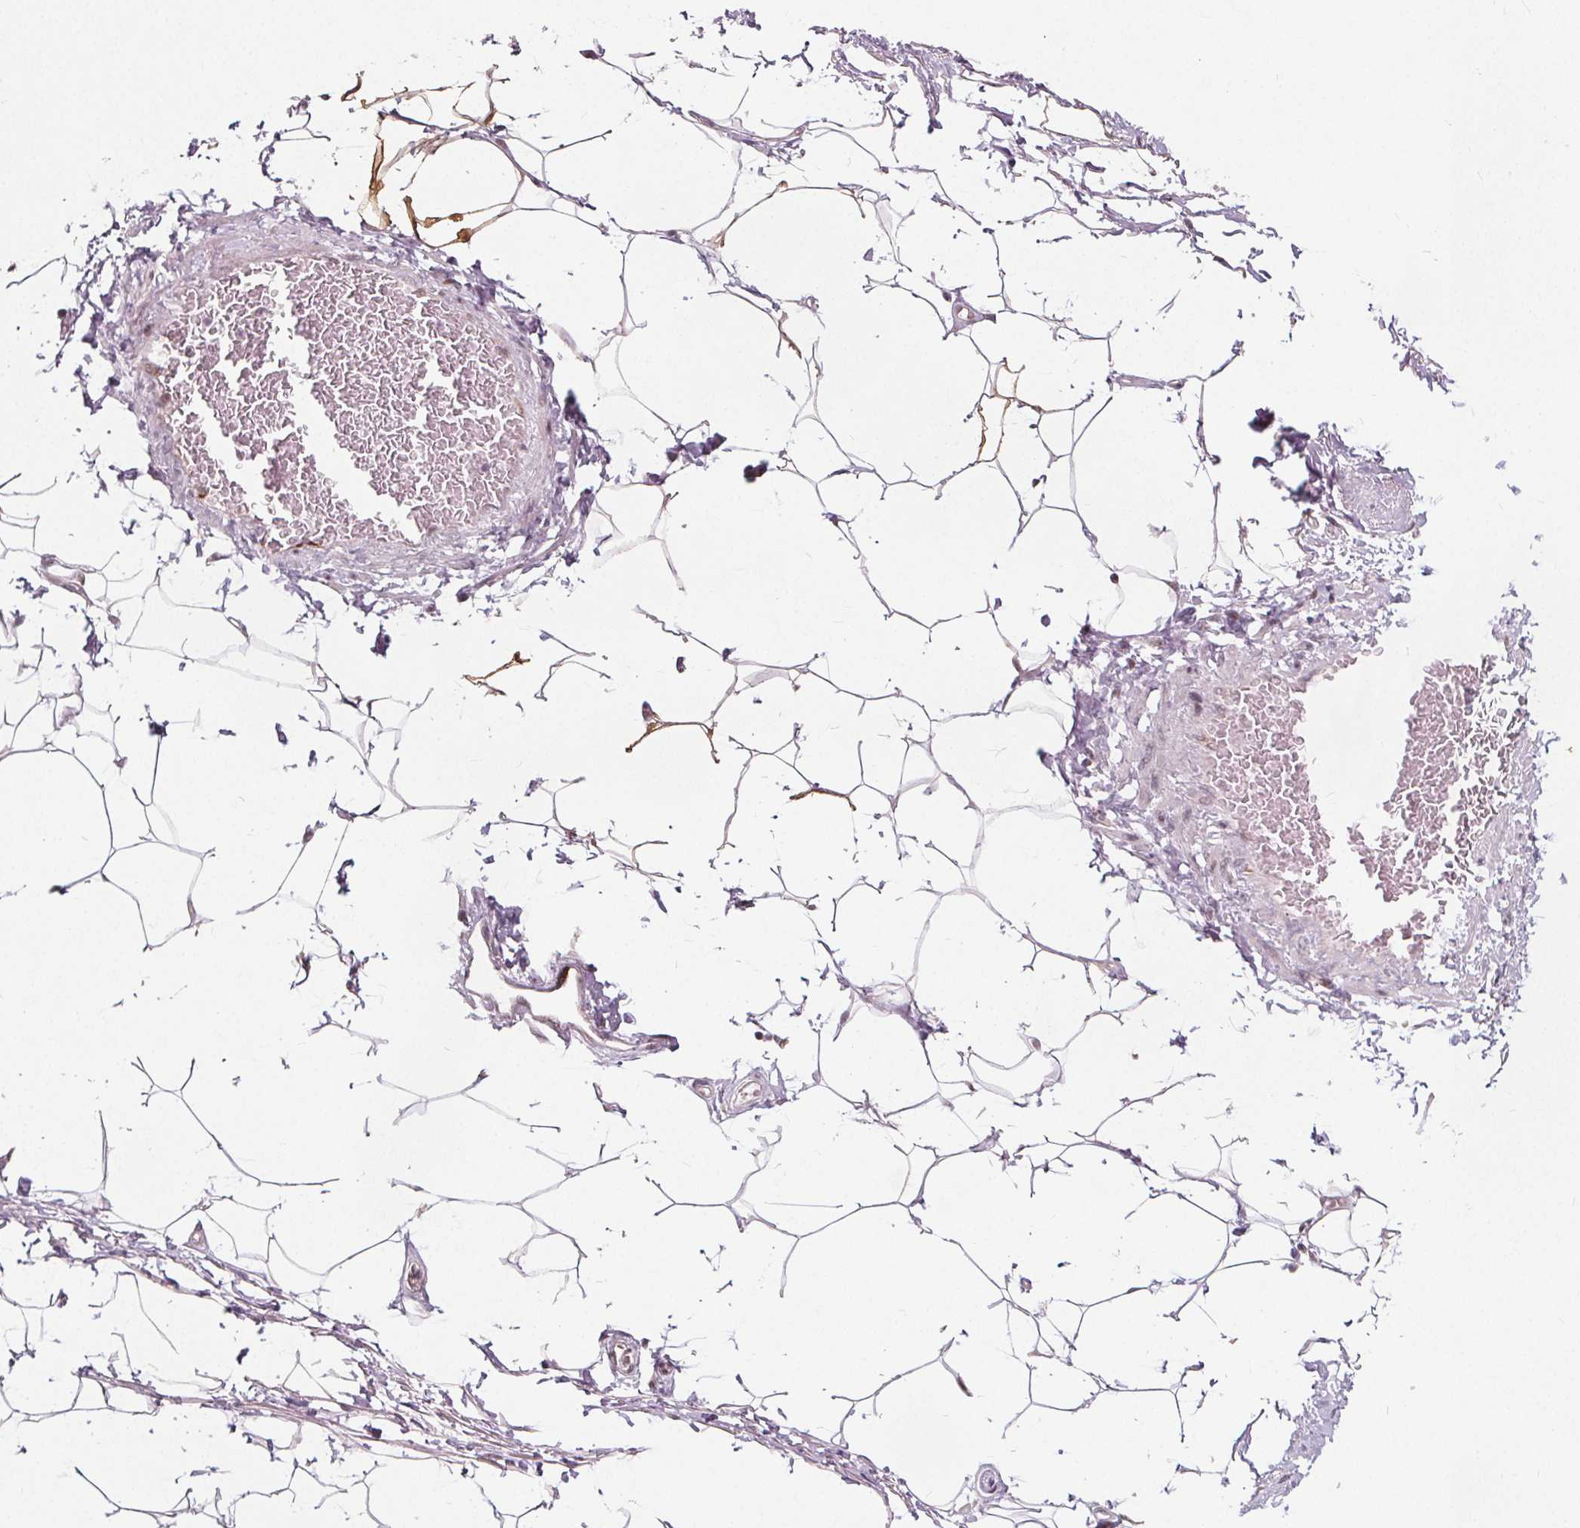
{"staining": {"intensity": "weak", "quantity": "25%-75%", "location": "nuclear"}, "tissue": "adipose tissue", "cell_type": "Adipocytes", "image_type": "normal", "snomed": [{"axis": "morphology", "description": "Normal tissue, NOS"}, {"axis": "topography", "description": "Peripheral nerve tissue"}], "caption": "Immunohistochemical staining of unremarkable human adipose tissue reveals 25%-75% levels of weak nuclear protein staining in about 25%-75% of adipocytes. Ihc stains the protein of interest in brown and the nuclei are stained blue.", "gene": "TAF6L", "patient": {"sex": "male", "age": 51}}